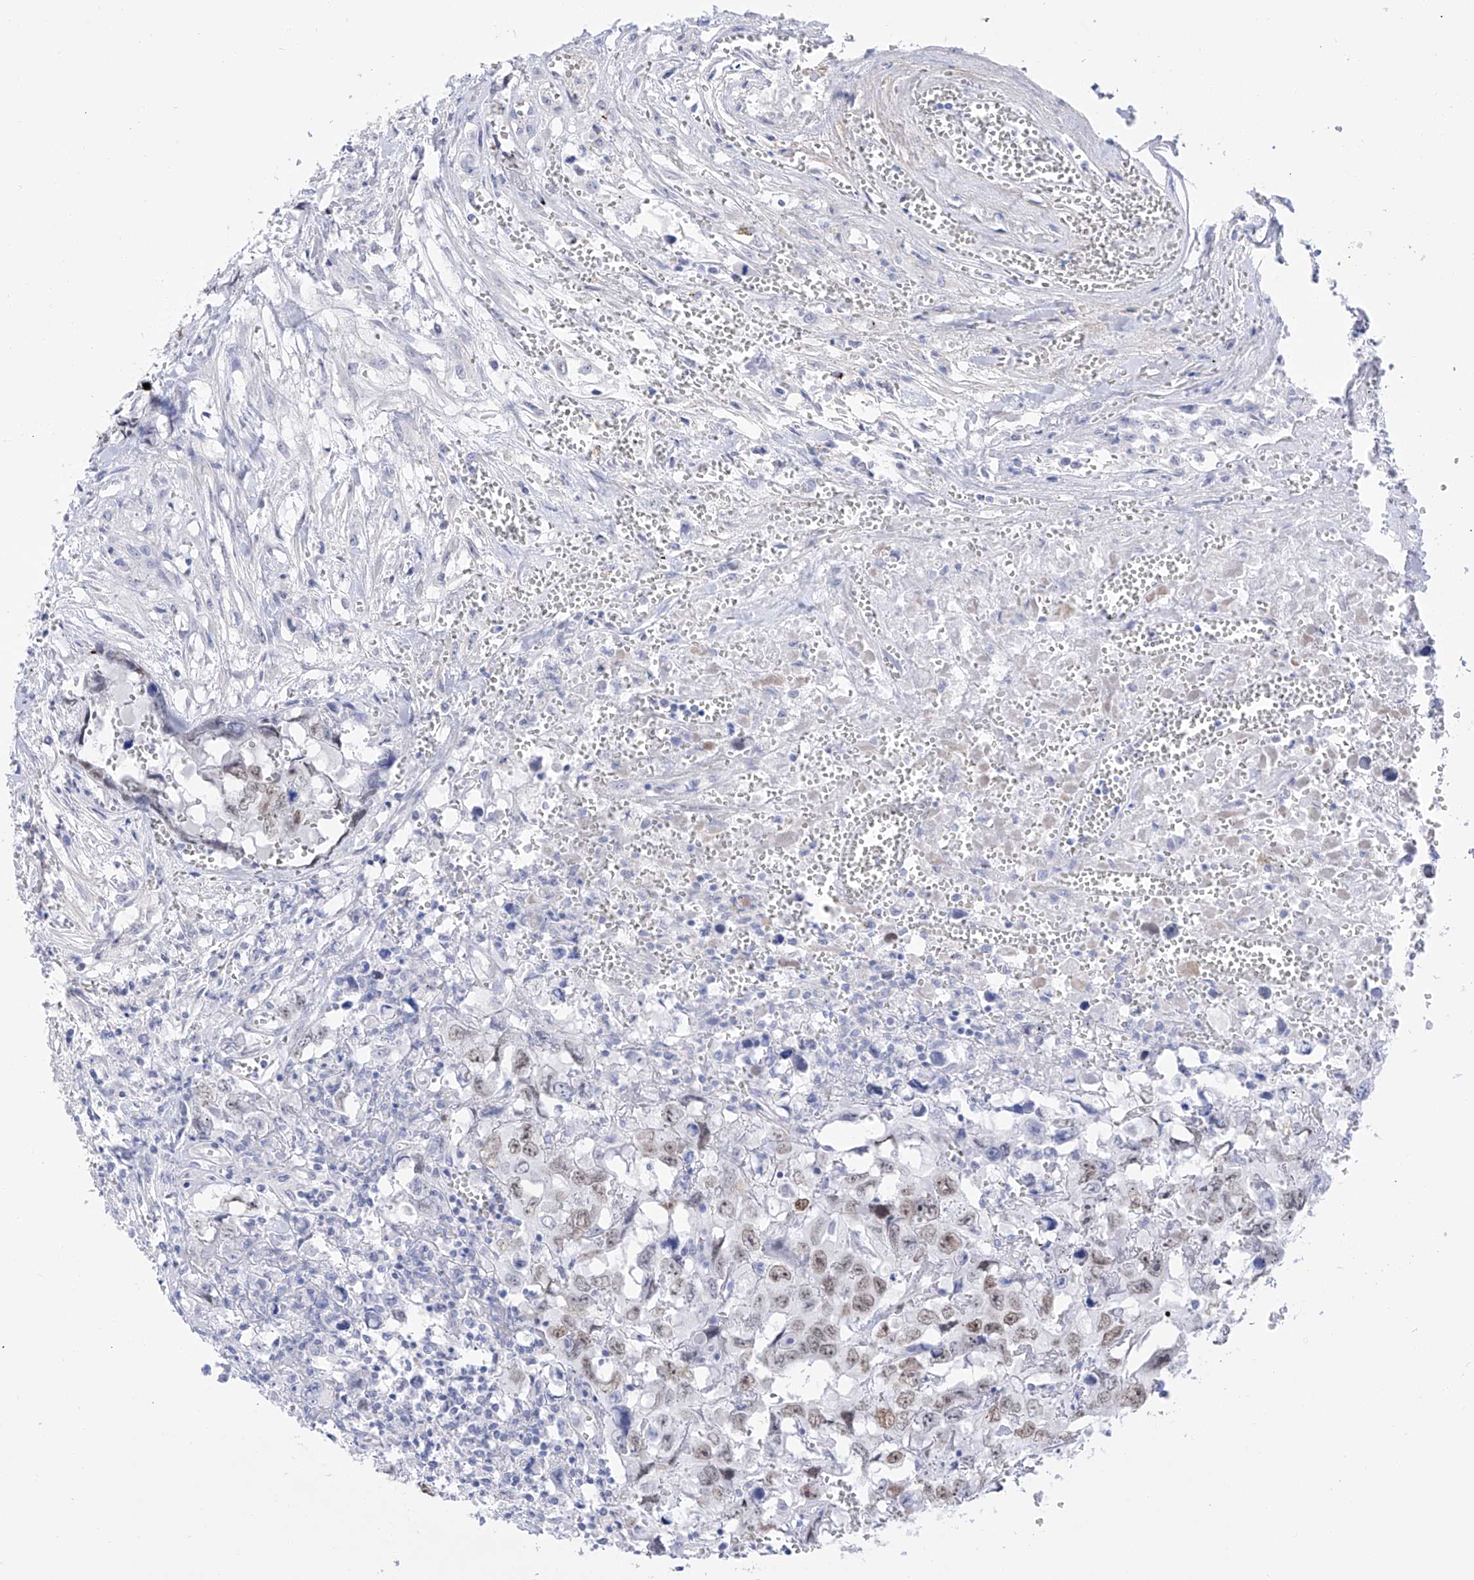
{"staining": {"intensity": "weak", "quantity": ">75%", "location": "nuclear"}, "tissue": "testis cancer", "cell_type": "Tumor cells", "image_type": "cancer", "snomed": [{"axis": "morphology", "description": "Carcinoma, Embryonal, NOS"}, {"axis": "topography", "description": "Testis"}], "caption": "This is an image of IHC staining of testis cancer (embryonal carcinoma), which shows weak expression in the nuclear of tumor cells.", "gene": "FLG", "patient": {"sex": "male", "age": 31}}